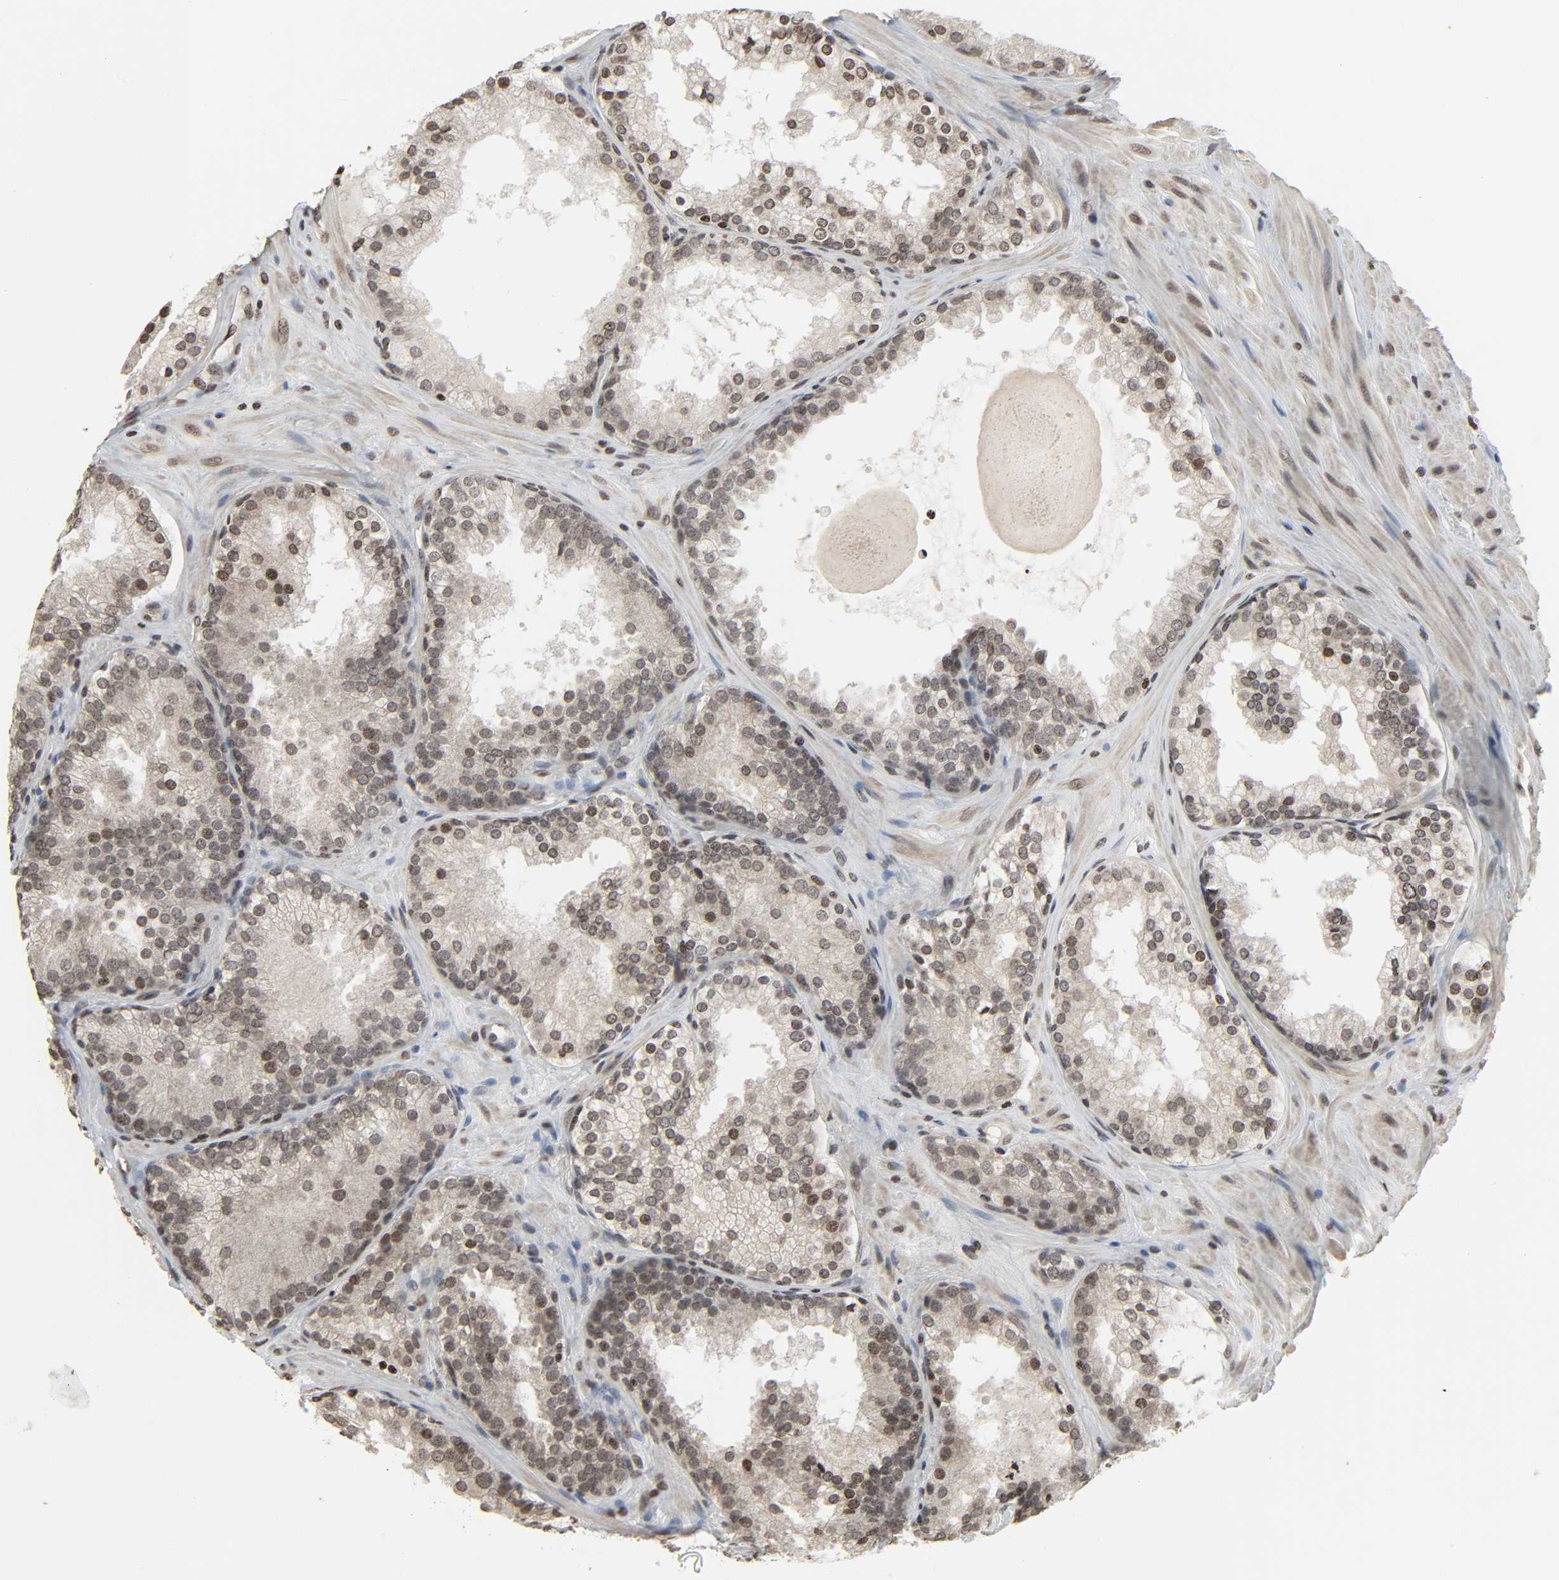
{"staining": {"intensity": "moderate", "quantity": ">75%", "location": "nuclear"}, "tissue": "prostate cancer", "cell_type": "Tumor cells", "image_type": "cancer", "snomed": [{"axis": "morphology", "description": "Adenocarcinoma, High grade"}, {"axis": "topography", "description": "Prostate"}], "caption": "The immunohistochemical stain shows moderate nuclear staining in tumor cells of prostate adenocarcinoma (high-grade) tissue.", "gene": "ELAVL1", "patient": {"sex": "male", "age": 70}}